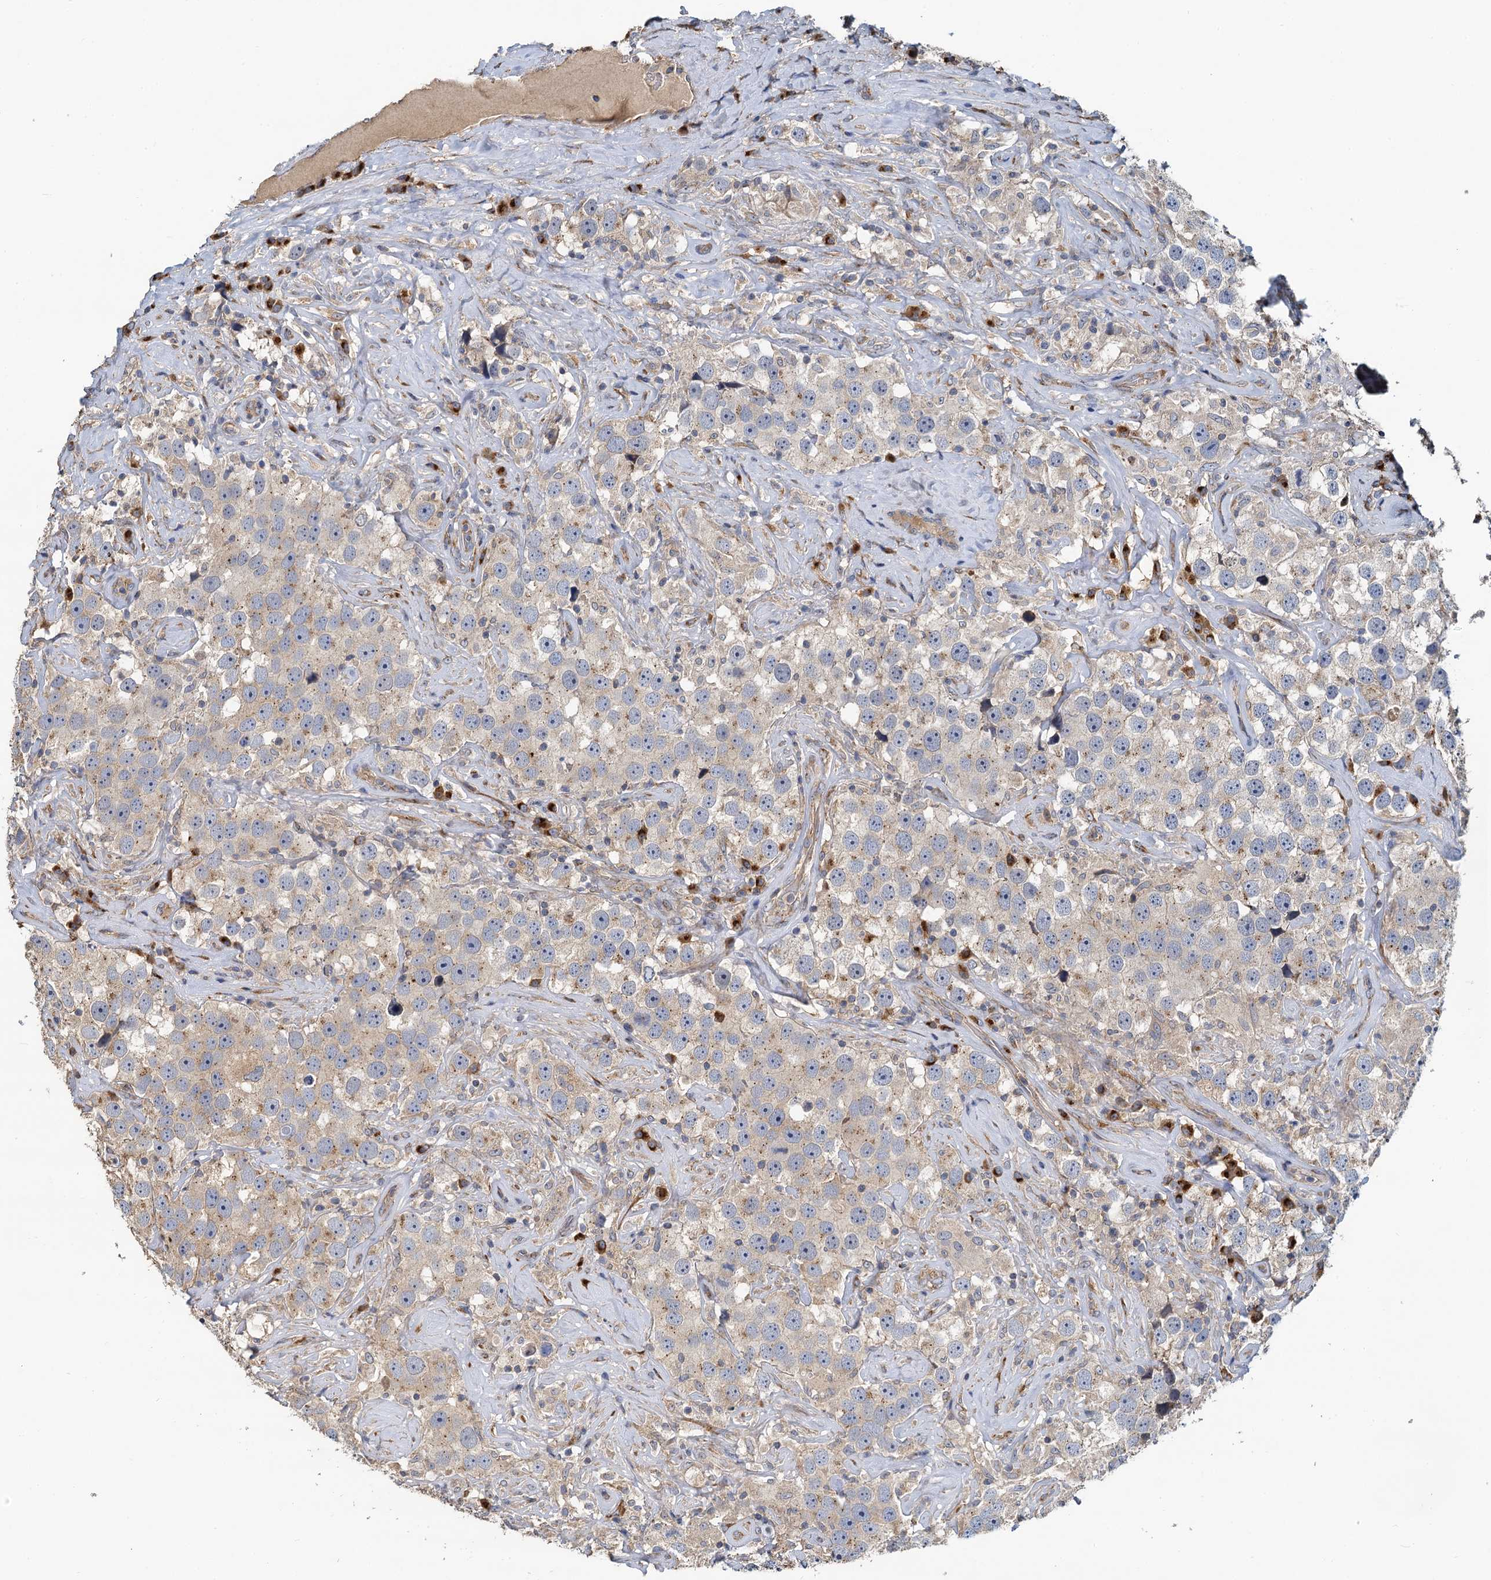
{"staining": {"intensity": "weak", "quantity": "<25%", "location": "cytoplasmic/membranous"}, "tissue": "testis cancer", "cell_type": "Tumor cells", "image_type": "cancer", "snomed": [{"axis": "morphology", "description": "Seminoma, NOS"}, {"axis": "topography", "description": "Testis"}], "caption": "DAB (3,3'-diaminobenzidine) immunohistochemical staining of human testis cancer exhibits no significant positivity in tumor cells. The staining is performed using DAB brown chromogen with nuclei counter-stained in using hematoxylin.", "gene": "NKAPD1", "patient": {"sex": "male", "age": 49}}